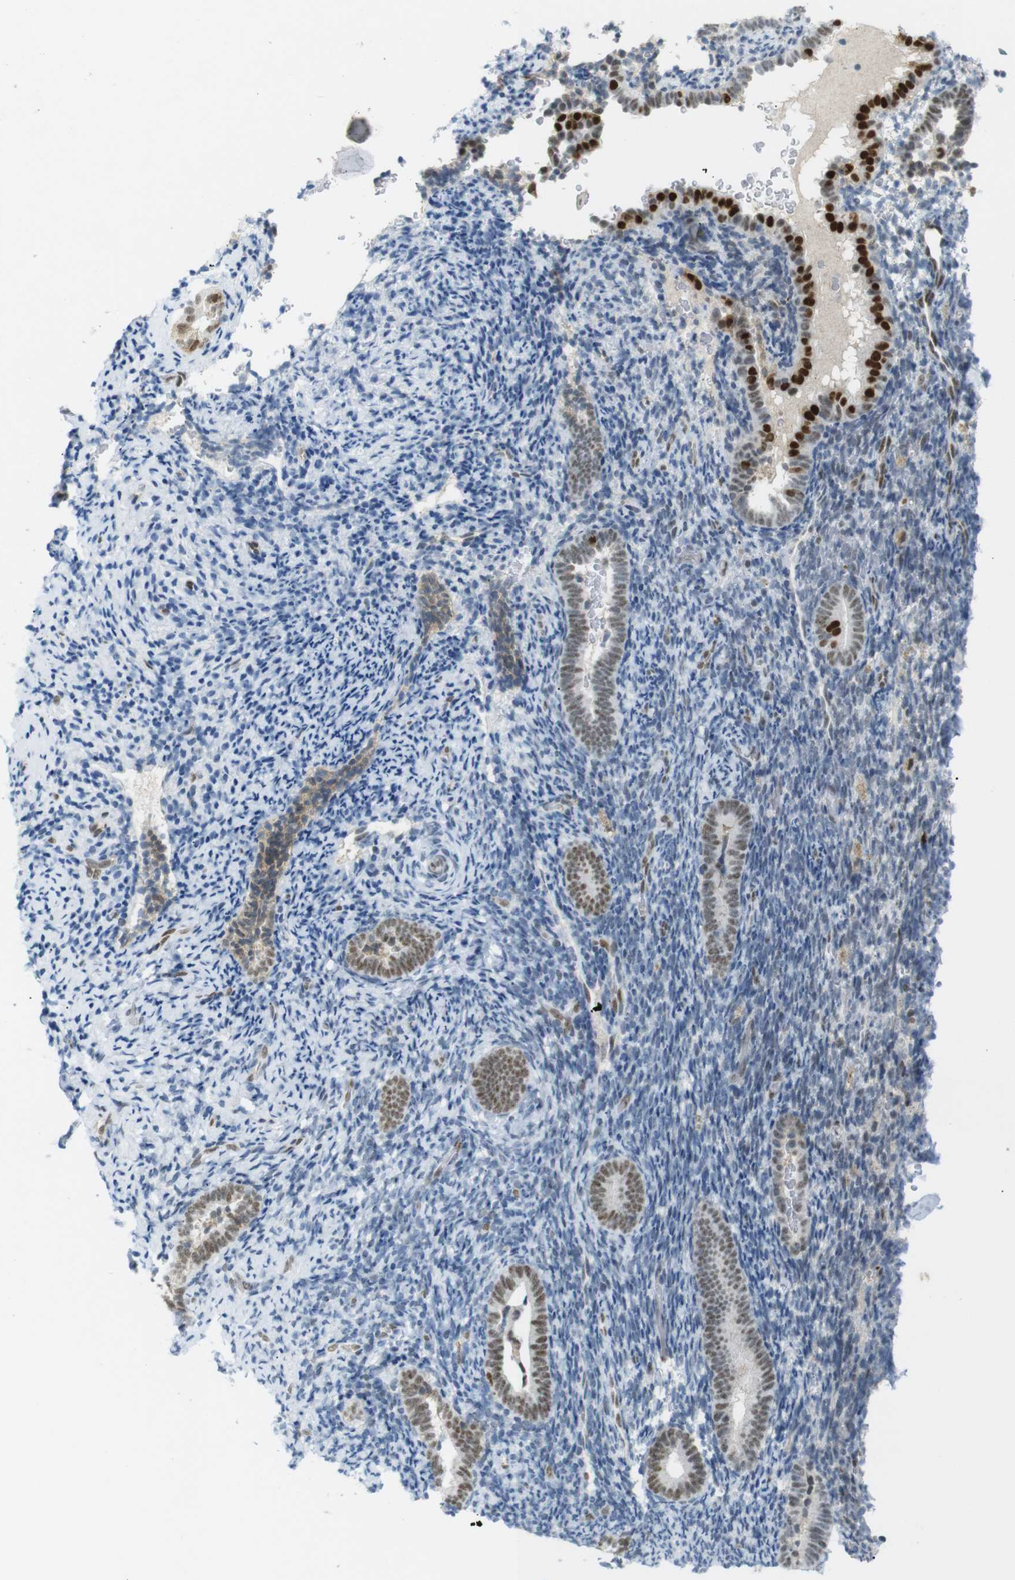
{"staining": {"intensity": "moderate", "quantity": "<25%", "location": "nuclear"}, "tissue": "endometrium", "cell_type": "Cells in endometrial stroma", "image_type": "normal", "snomed": [{"axis": "morphology", "description": "Normal tissue, NOS"}, {"axis": "topography", "description": "Endometrium"}], "caption": "Cells in endometrial stroma show low levels of moderate nuclear positivity in about <25% of cells in unremarkable endometrium. The staining is performed using DAB (3,3'-diaminobenzidine) brown chromogen to label protein expression. The nuclei are counter-stained blue using hematoxylin.", "gene": "RIOX2", "patient": {"sex": "female", "age": 51}}